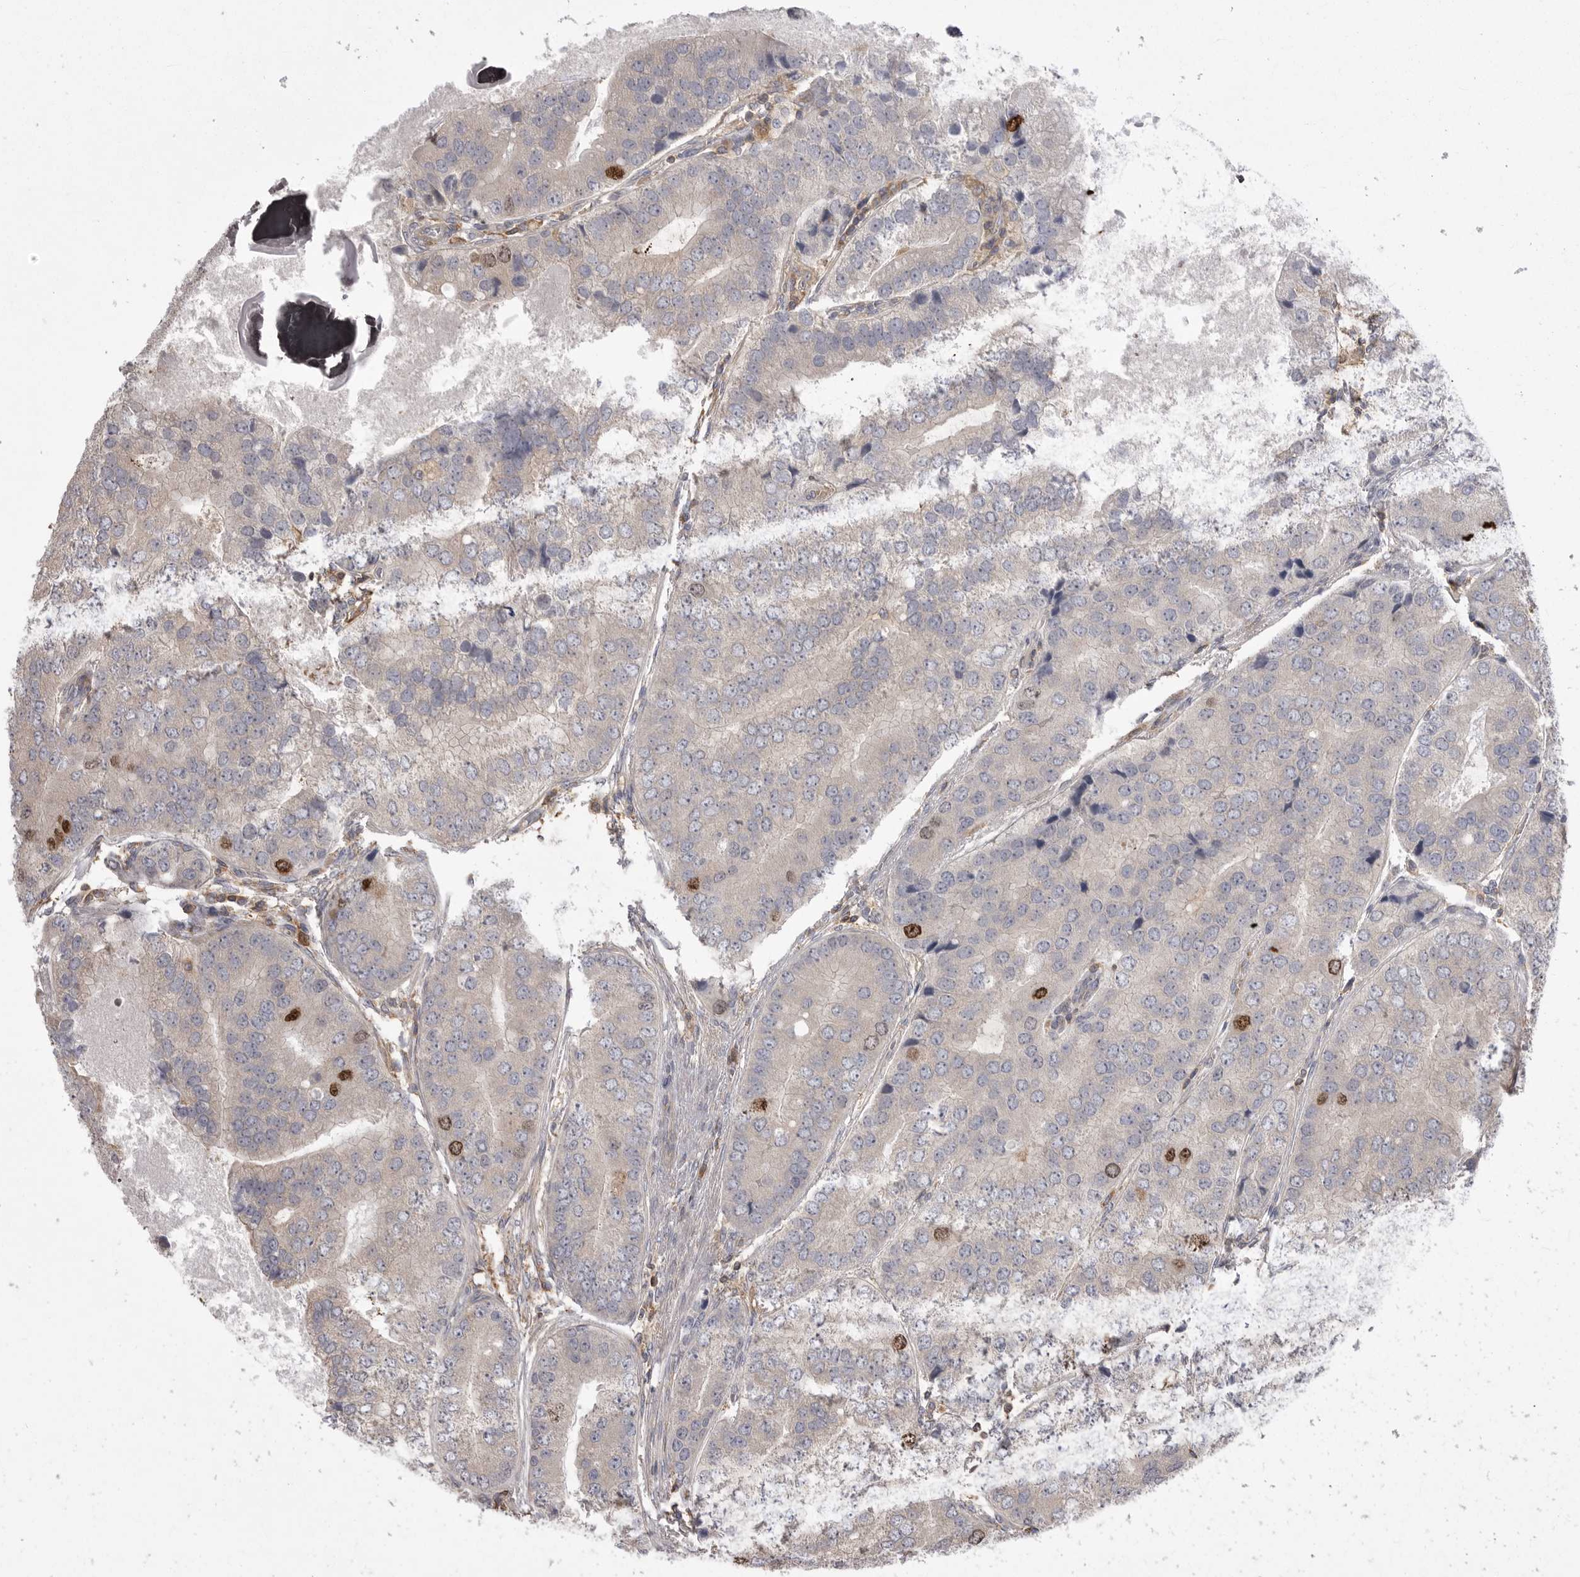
{"staining": {"intensity": "strong", "quantity": "<25%", "location": "nuclear"}, "tissue": "prostate cancer", "cell_type": "Tumor cells", "image_type": "cancer", "snomed": [{"axis": "morphology", "description": "Adenocarcinoma, High grade"}, {"axis": "topography", "description": "Prostate"}], "caption": "Prostate high-grade adenocarcinoma stained for a protein (brown) shows strong nuclear positive positivity in approximately <25% of tumor cells.", "gene": "TOP2A", "patient": {"sex": "male", "age": 70}}